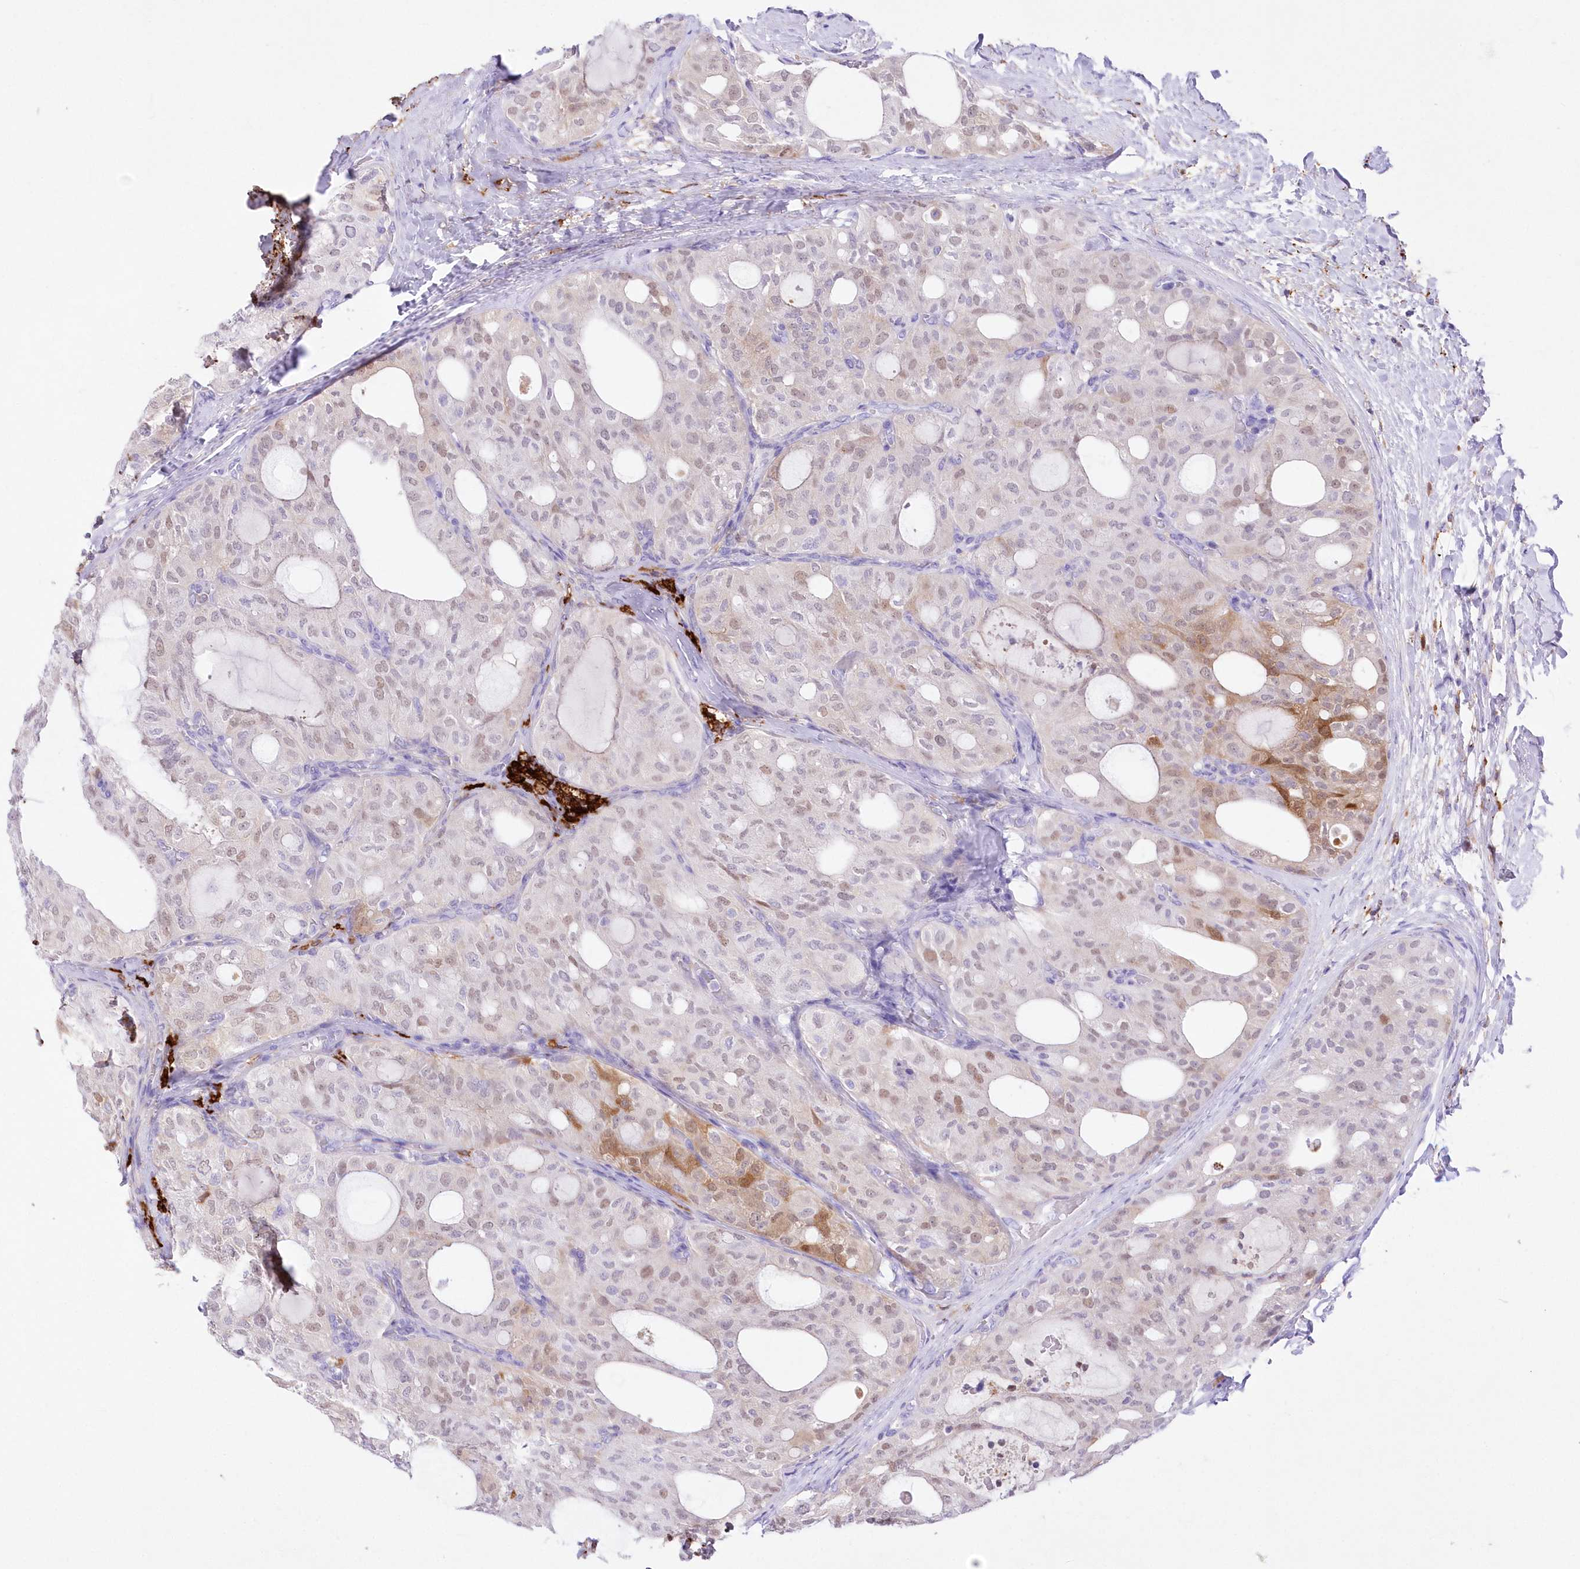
{"staining": {"intensity": "moderate", "quantity": "<25%", "location": "cytoplasmic/membranous,nuclear"}, "tissue": "thyroid cancer", "cell_type": "Tumor cells", "image_type": "cancer", "snomed": [{"axis": "morphology", "description": "Follicular adenoma carcinoma, NOS"}, {"axis": "topography", "description": "Thyroid gland"}], "caption": "Thyroid cancer tissue displays moderate cytoplasmic/membranous and nuclear expression in approximately <25% of tumor cells", "gene": "DNAJC19", "patient": {"sex": "male", "age": 75}}